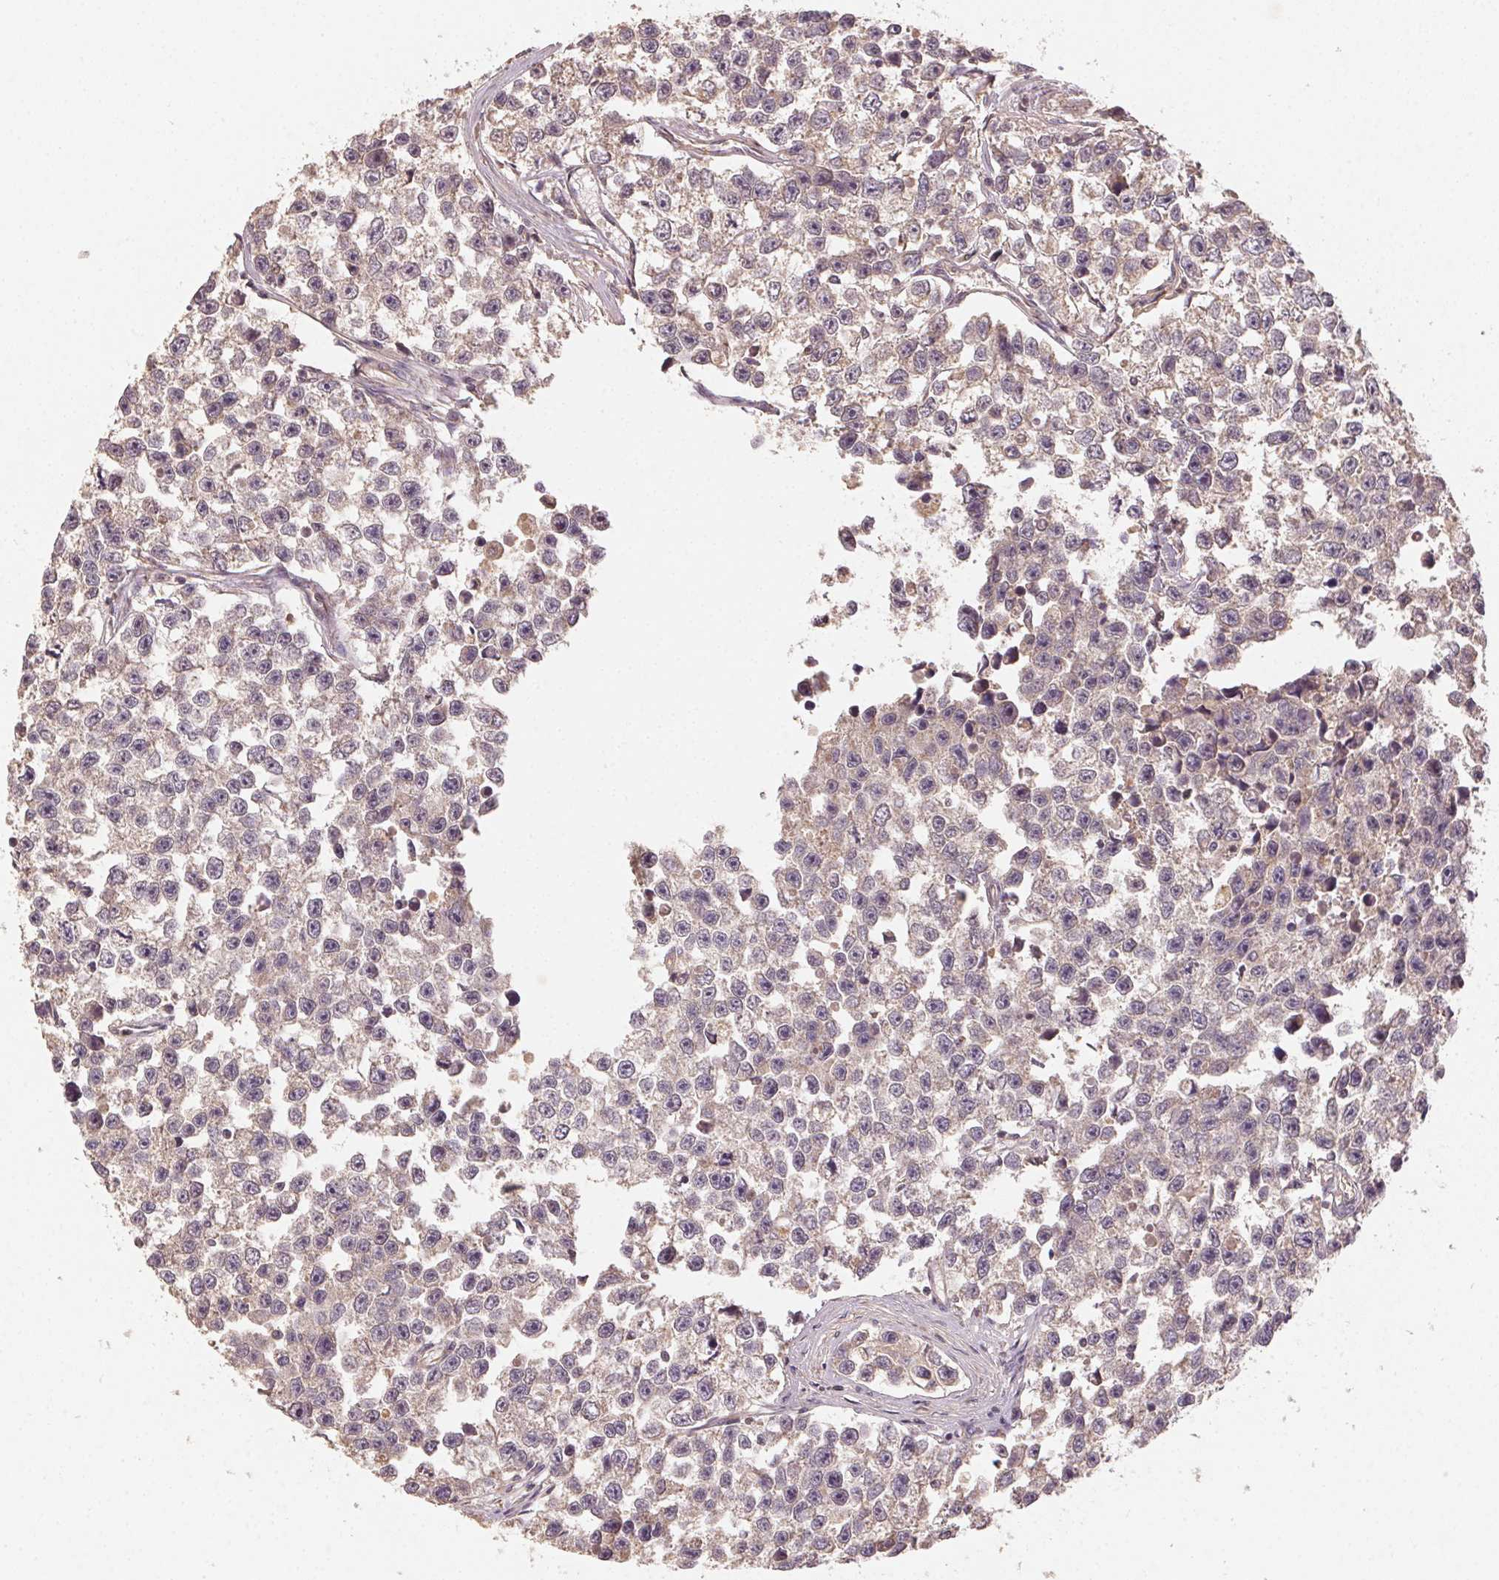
{"staining": {"intensity": "weak", "quantity": ">75%", "location": "cytoplasmic/membranous"}, "tissue": "testis cancer", "cell_type": "Tumor cells", "image_type": "cancer", "snomed": [{"axis": "morphology", "description": "Seminoma, NOS"}, {"axis": "topography", "description": "Testis"}], "caption": "This is a micrograph of immunohistochemistry (IHC) staining of seminoma (testis), which shows weak expression in the cytoplasmic/membranous of tumor cells.", "gene": "RALA", "patient": {"sex": "male", "age": 26}}